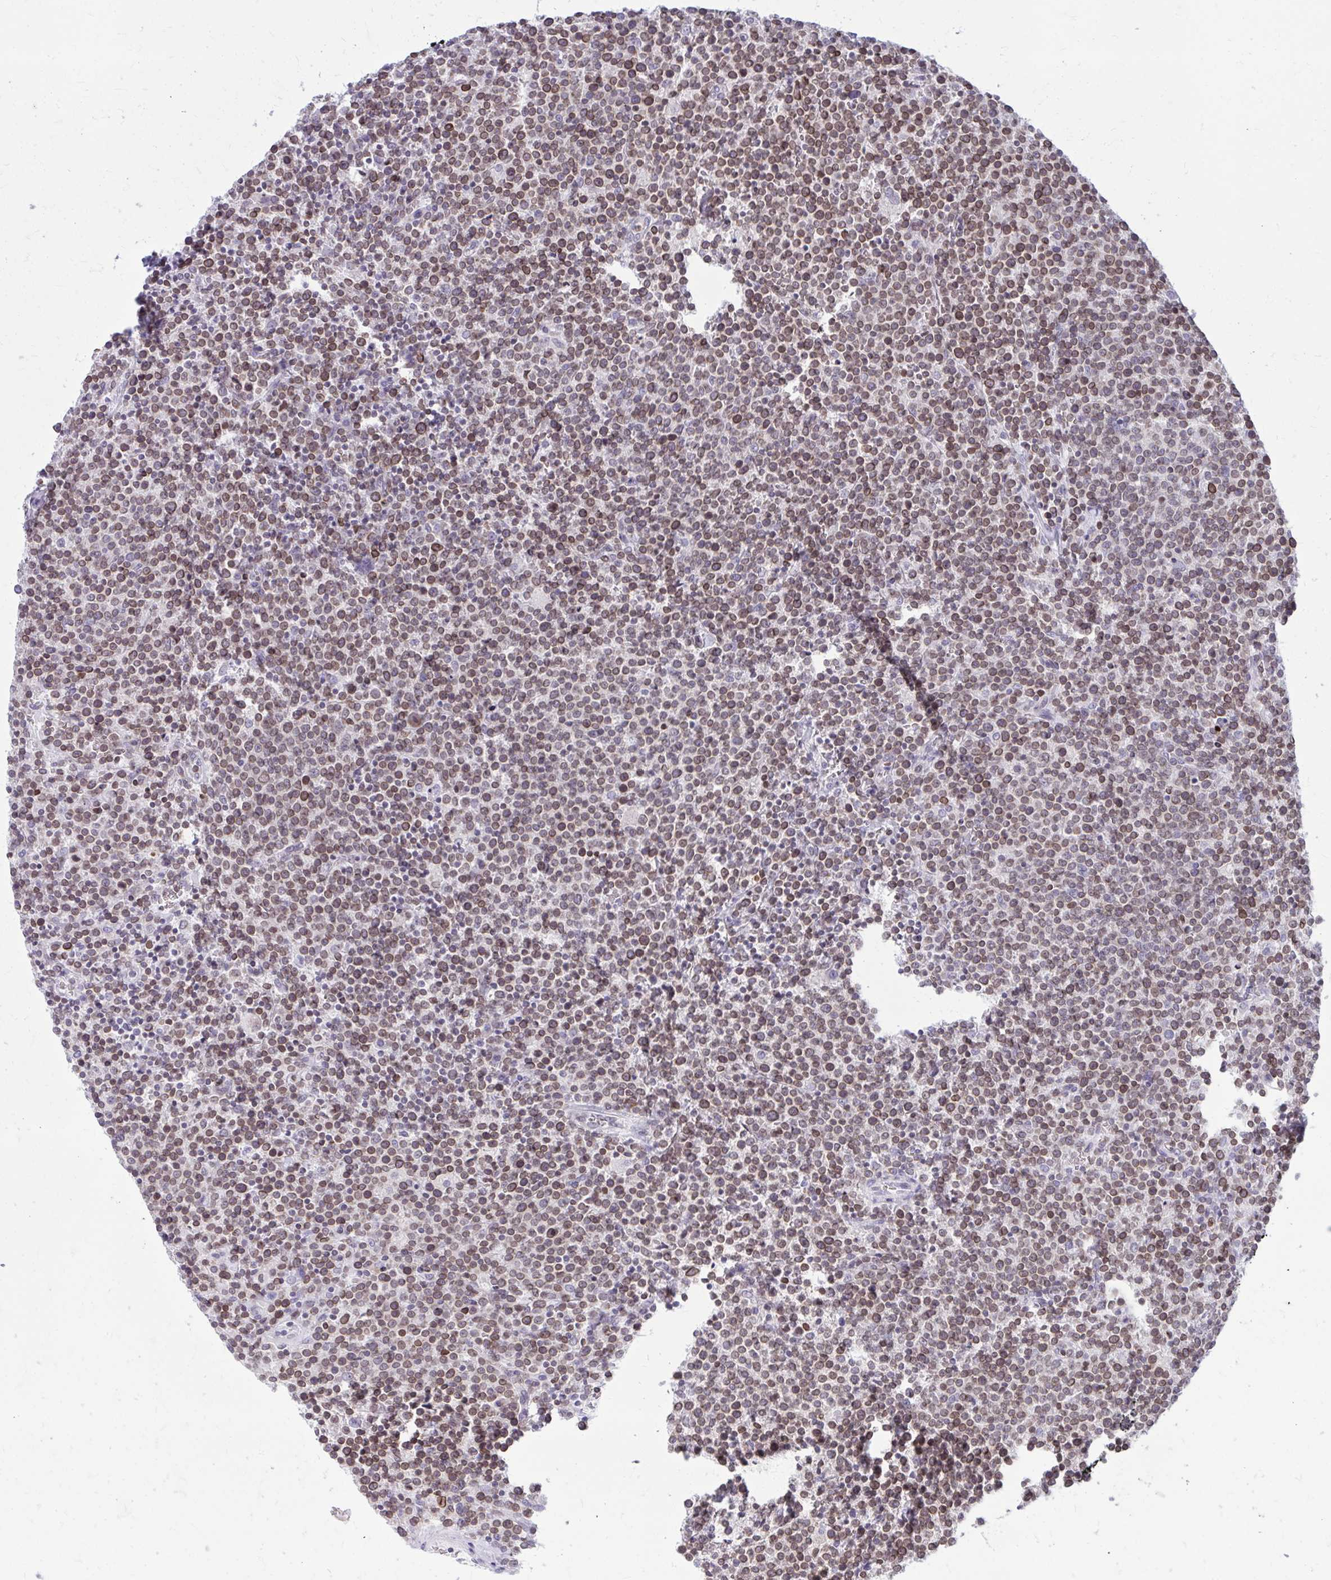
{"staining": {"intensity": "weak", "quantity": ">75%", "location": "cytoplasmic/membranous,nuclear"}, "tissue": "lymphoma", "cell_type": "Tumor cells", "image_type": "cancer", "snomed": [{"axis": "morphology", "description": "Malignant lymphoma, non-Hodgkin's type, High grade"}, {"axis": "topography", "description": "Lymph node"}], "caption": "Immunohistochemical staining of malignant lymphoma, non-Hodgkin's type (high-grade) shows weak cytoplasmic/membranous and nuclear protein staining in about >75% of tumor cells. The protein is shown in brown color, while the nuclei are stained blue.", "gene": "RPS6KA2", "patient": {"sex": "male", "age": 61}}